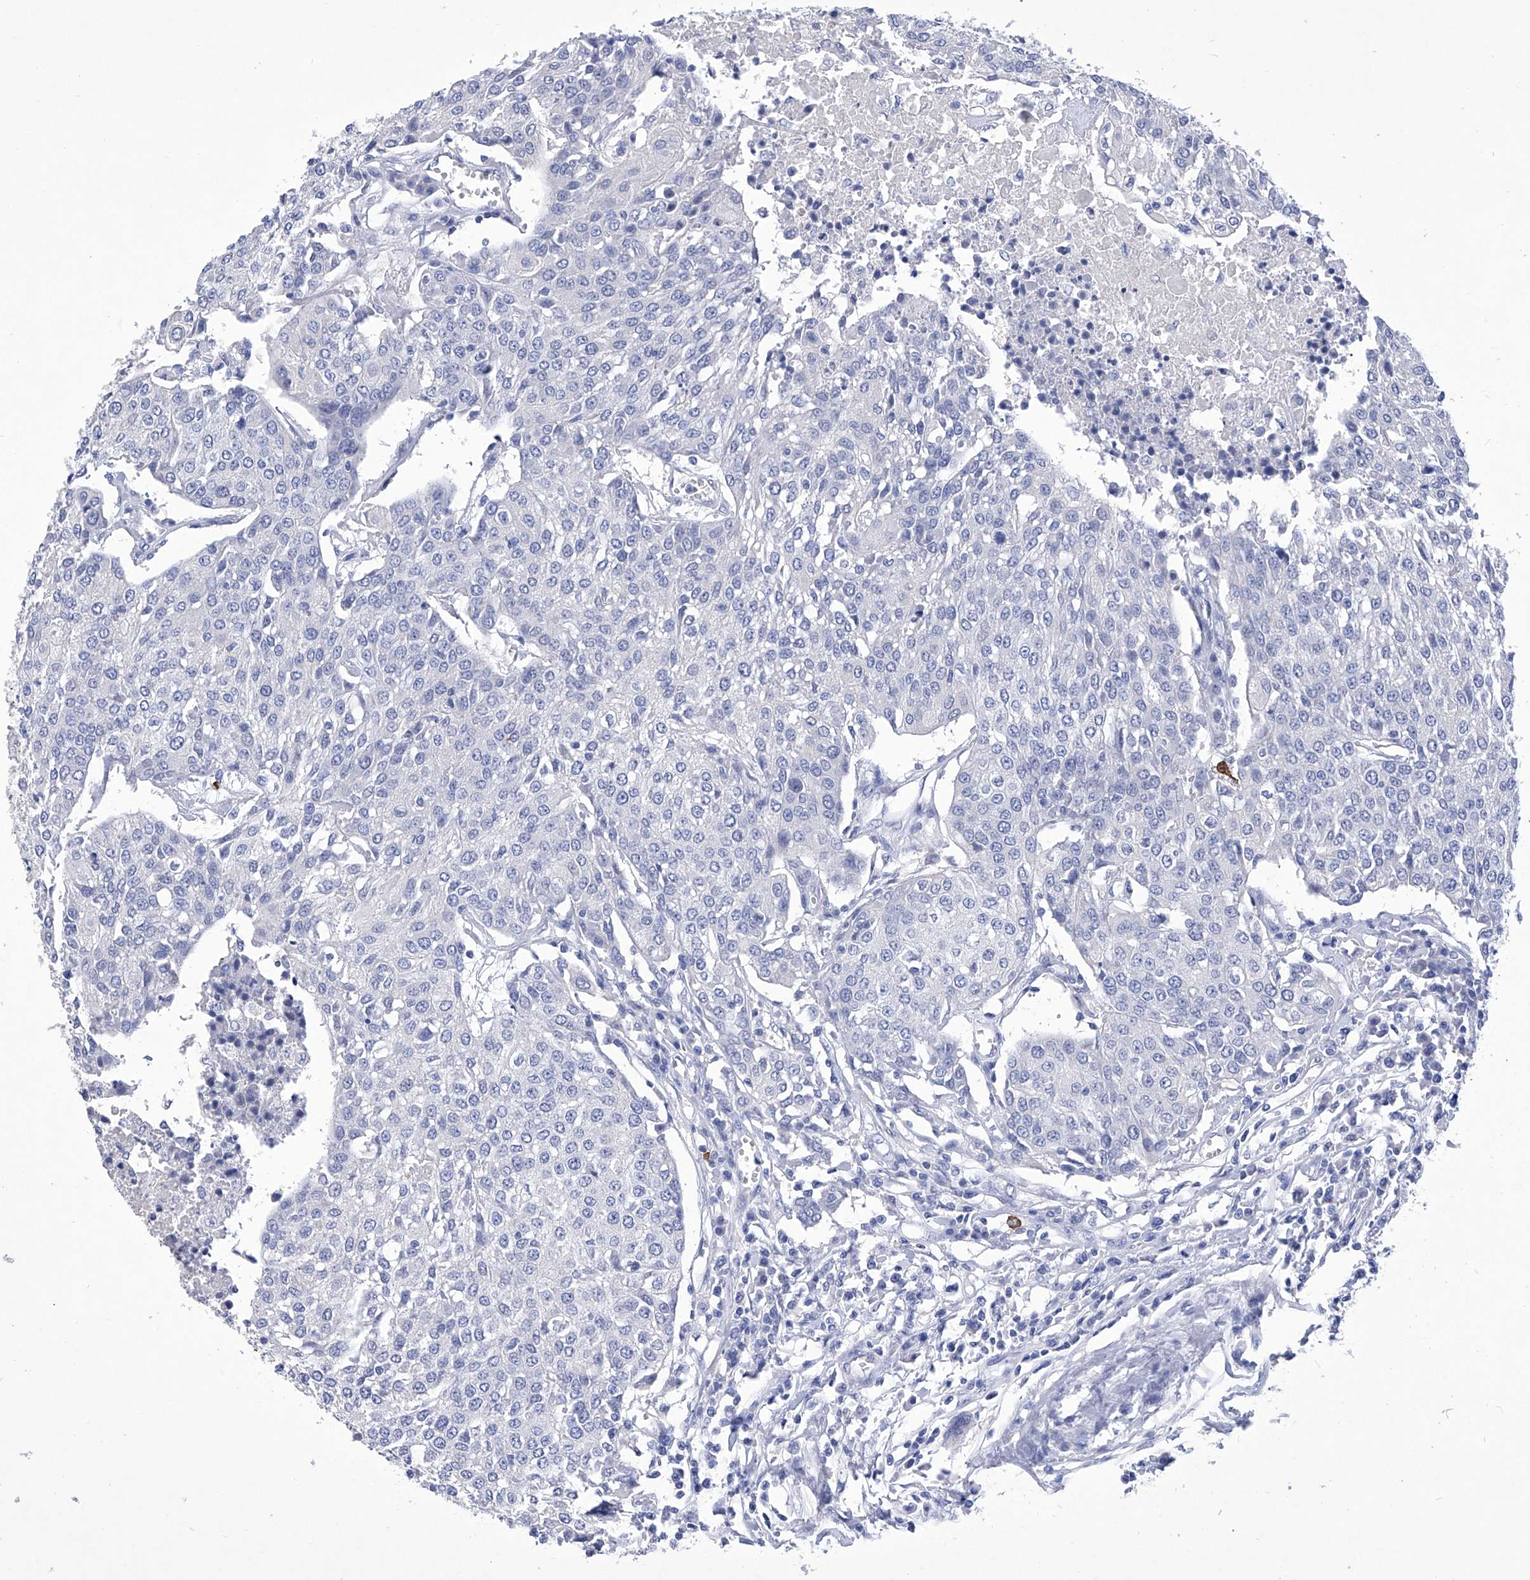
{"staining": {"intensity": "negative", "quantity": "none", "location": "none"}, "tissue": "urothelial cancer", "cell_type": "Tumor cells", "image_type": "cancer", "snomed": [{"axis": "morphology", "description": "Urothelial carcinoma, High grade"}, {"axis": "topography", "description": "Urinary bladder"}], "caption": "This is a micrograph of IHC staining of high-grade urothelial carcinoma, which shows no staining in tumor cells. (DAB (3,3'-diaminobenzidine) IHC visualized using brightfield microscopy, high magnification).", "gene": "IFNL2", "patient": {"sex": "female", "age": 85}}